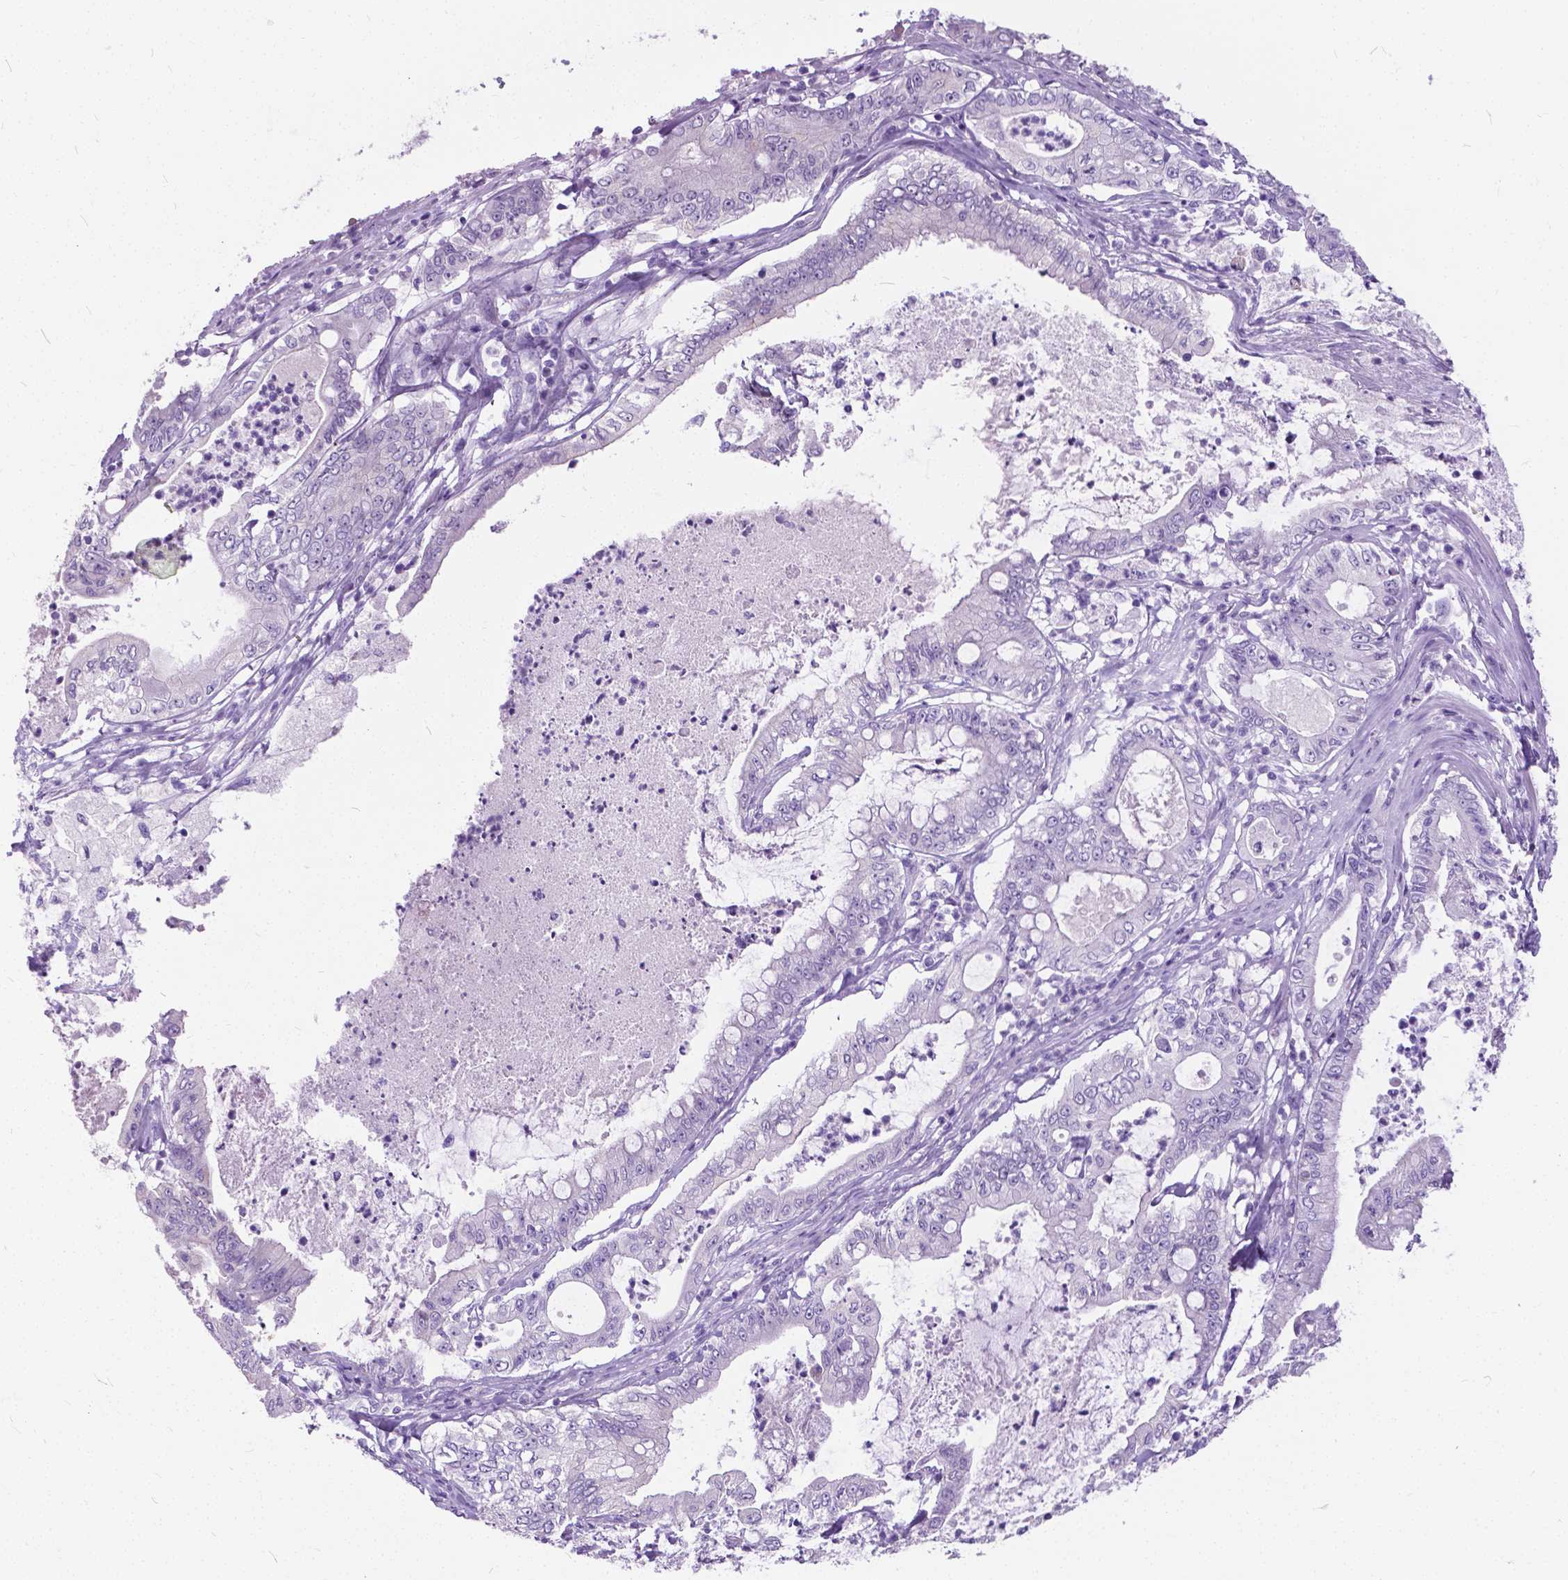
{"staining": {"intensity": "negative", "quantity": "none", "location": "none"}, "tissue": "pancreatic cancer", "cell_type": "Tumor cells", "image_type": "cancer", "snomed": [{"axis": "morphology", "description": "Adenocarcinoma, NOS"}, {"axis": "topography", "description": "Pancreas"}], "caption": "Pancreatic adenocarcinoma stained for a protein using IHC shows no positivity tumor cells.", "gene": "BSND", "patient": {"sex": "male", "age": 71}}